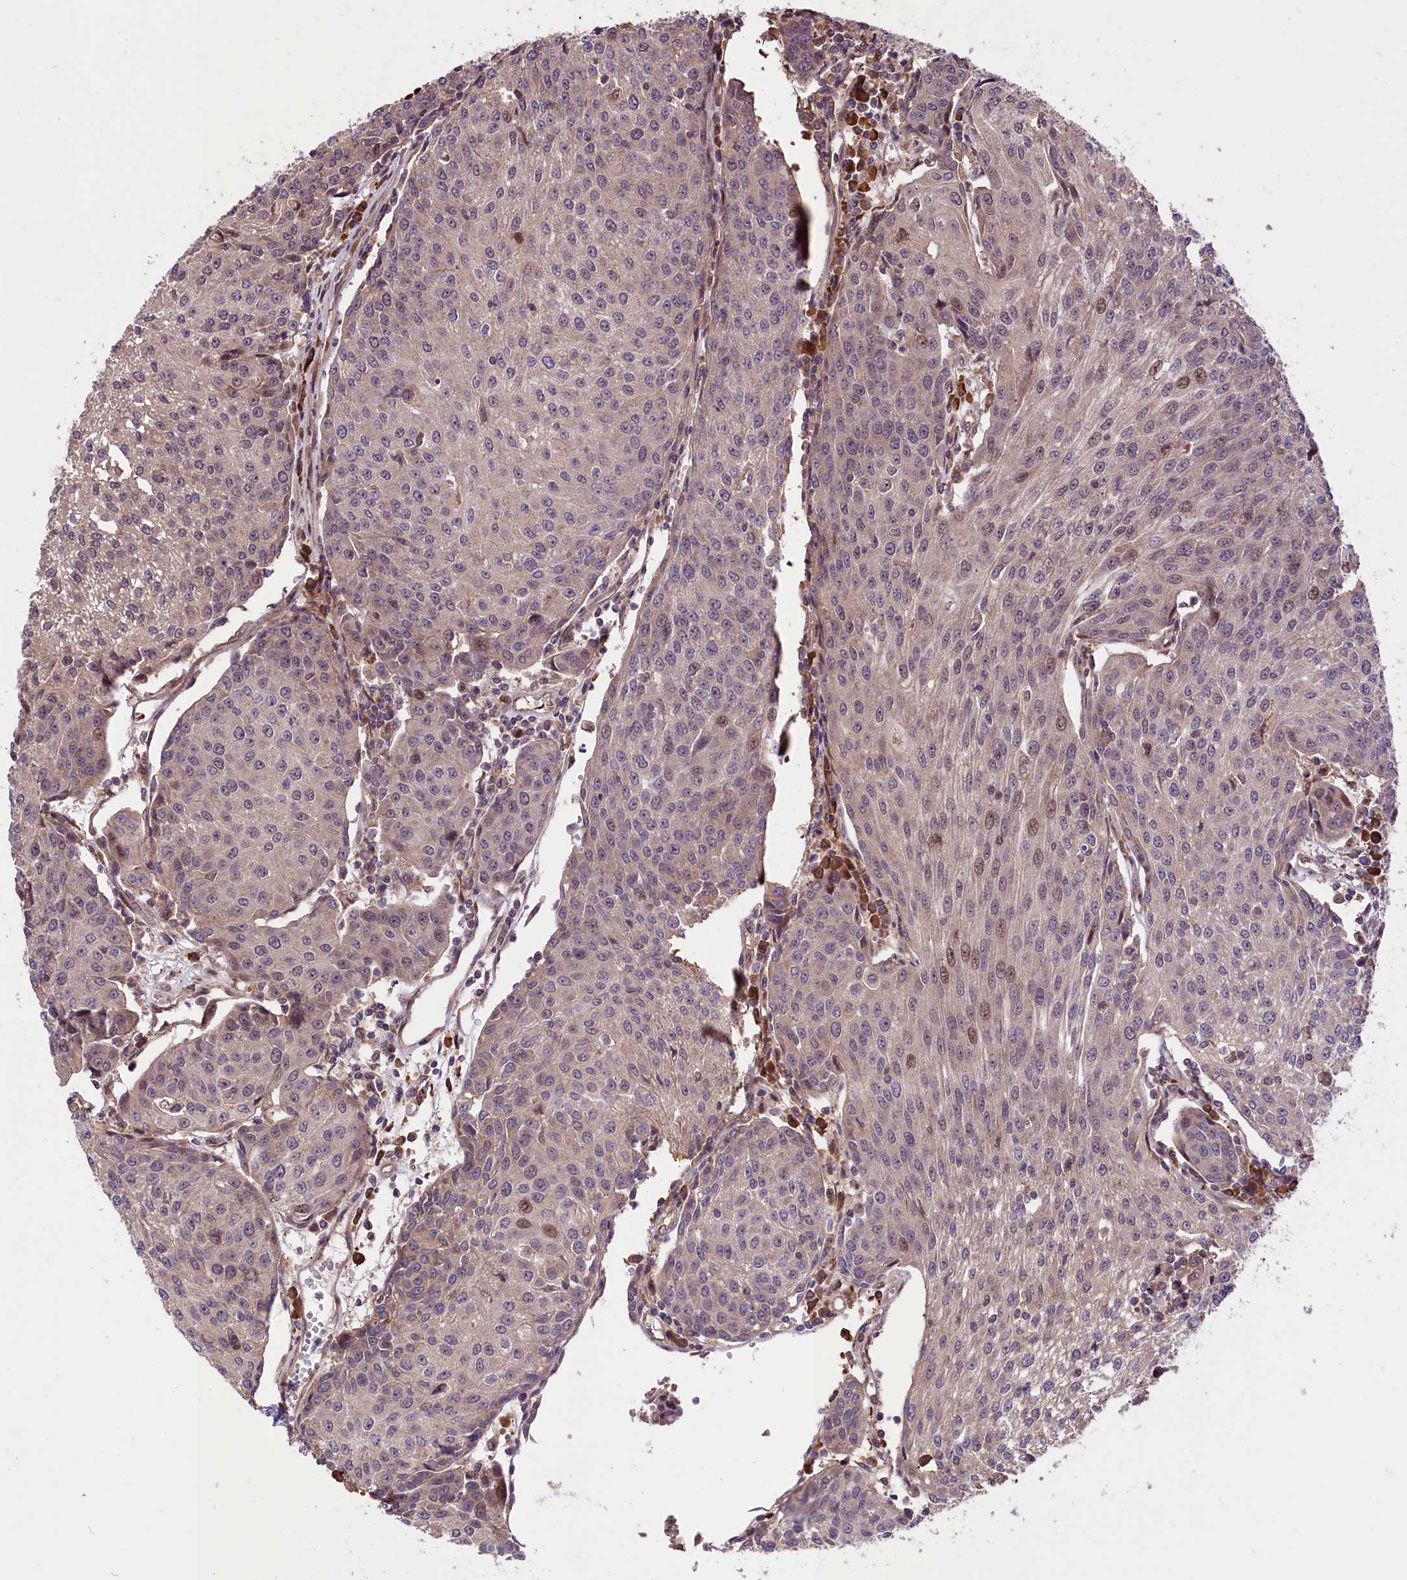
{"staining": {"intensity": "moderate", "quantity": "<25%", "location": "nuclear"}, "tissue": "urothelial cancer", "cell_type": "Tumor cells", "image_type": "cancer", "snomed": [{"axis": "morphology", "description": "Urothelial carcinoma, High grade"}, {"axis": "topography", "description": "Urinary bladder"}], "caption": "A brown stain highlights moderate nuclear expression of a protein in human urothelial carcinoma (high-grade) tumor cells.", "gene": "HDAC5", "patient": {"sex": "female", "age": 85}}